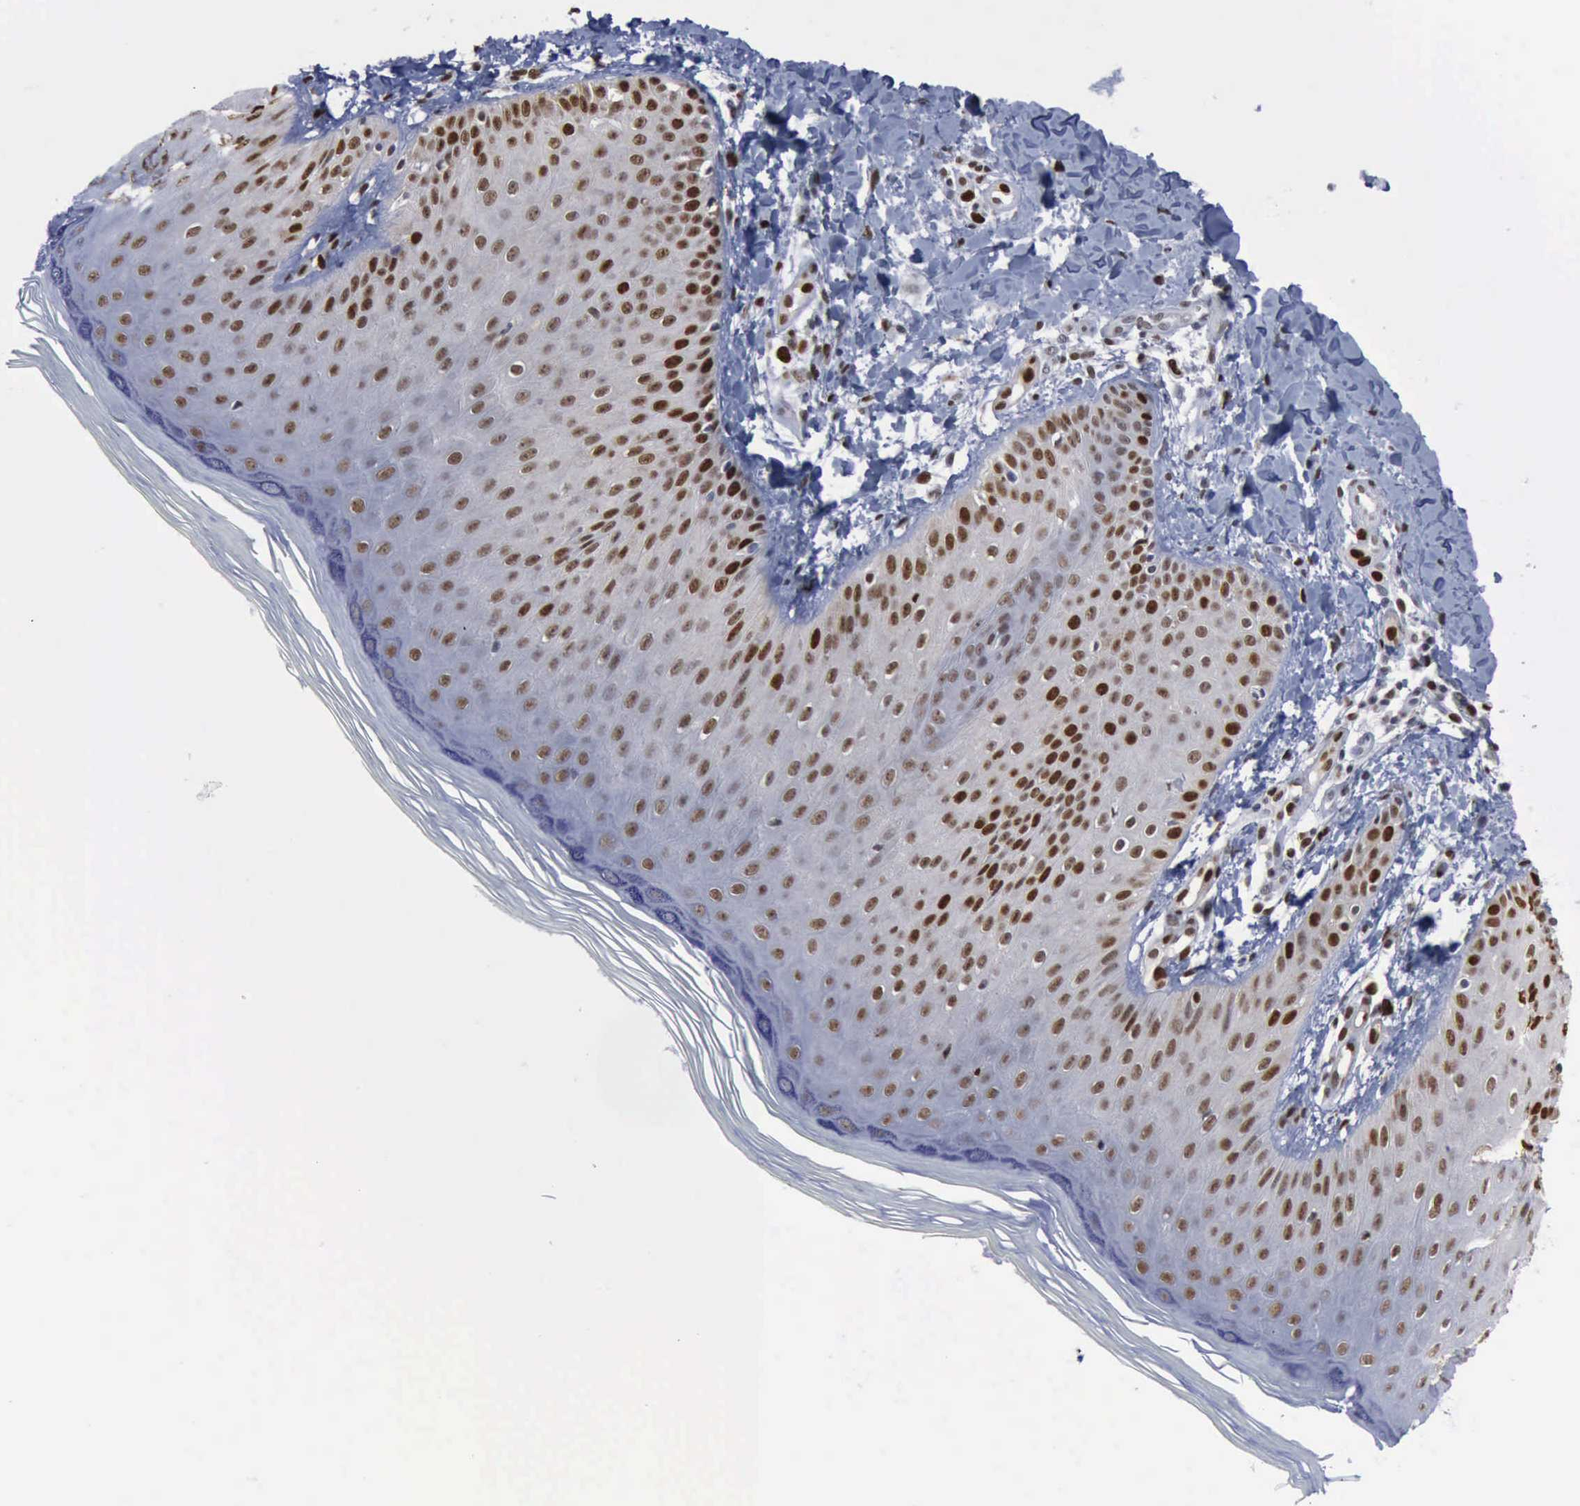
{"staining": {"intensity": "moderate", "quantity": "25%-75%", "location": "nuclear"}, "tissue": "skin", "cell_type": "Epidermal cells", "image_type": "normal", "snomed": [{"axis": "morphology", "description": "Normal tissue, NOS"}, {"axis": "morphology", "description": "Inflammation, NOS"}, {"axis": "topography", "description": "Soft tissue"}, {"axis": "topography", "description": "Anal"}], "caption": "Protein expression analysis of benign human skin reveals moderate nuclear positivity in approximately 25%-75% of epidermal cells. Using DAB (3,3'-diaminobenzidine) (brown) and hematoxylin (blue) stains, captured at high magnification using brightfield microscopy.", "gene": "PCNA", "patient": {"sex": "female", "age": 15}}